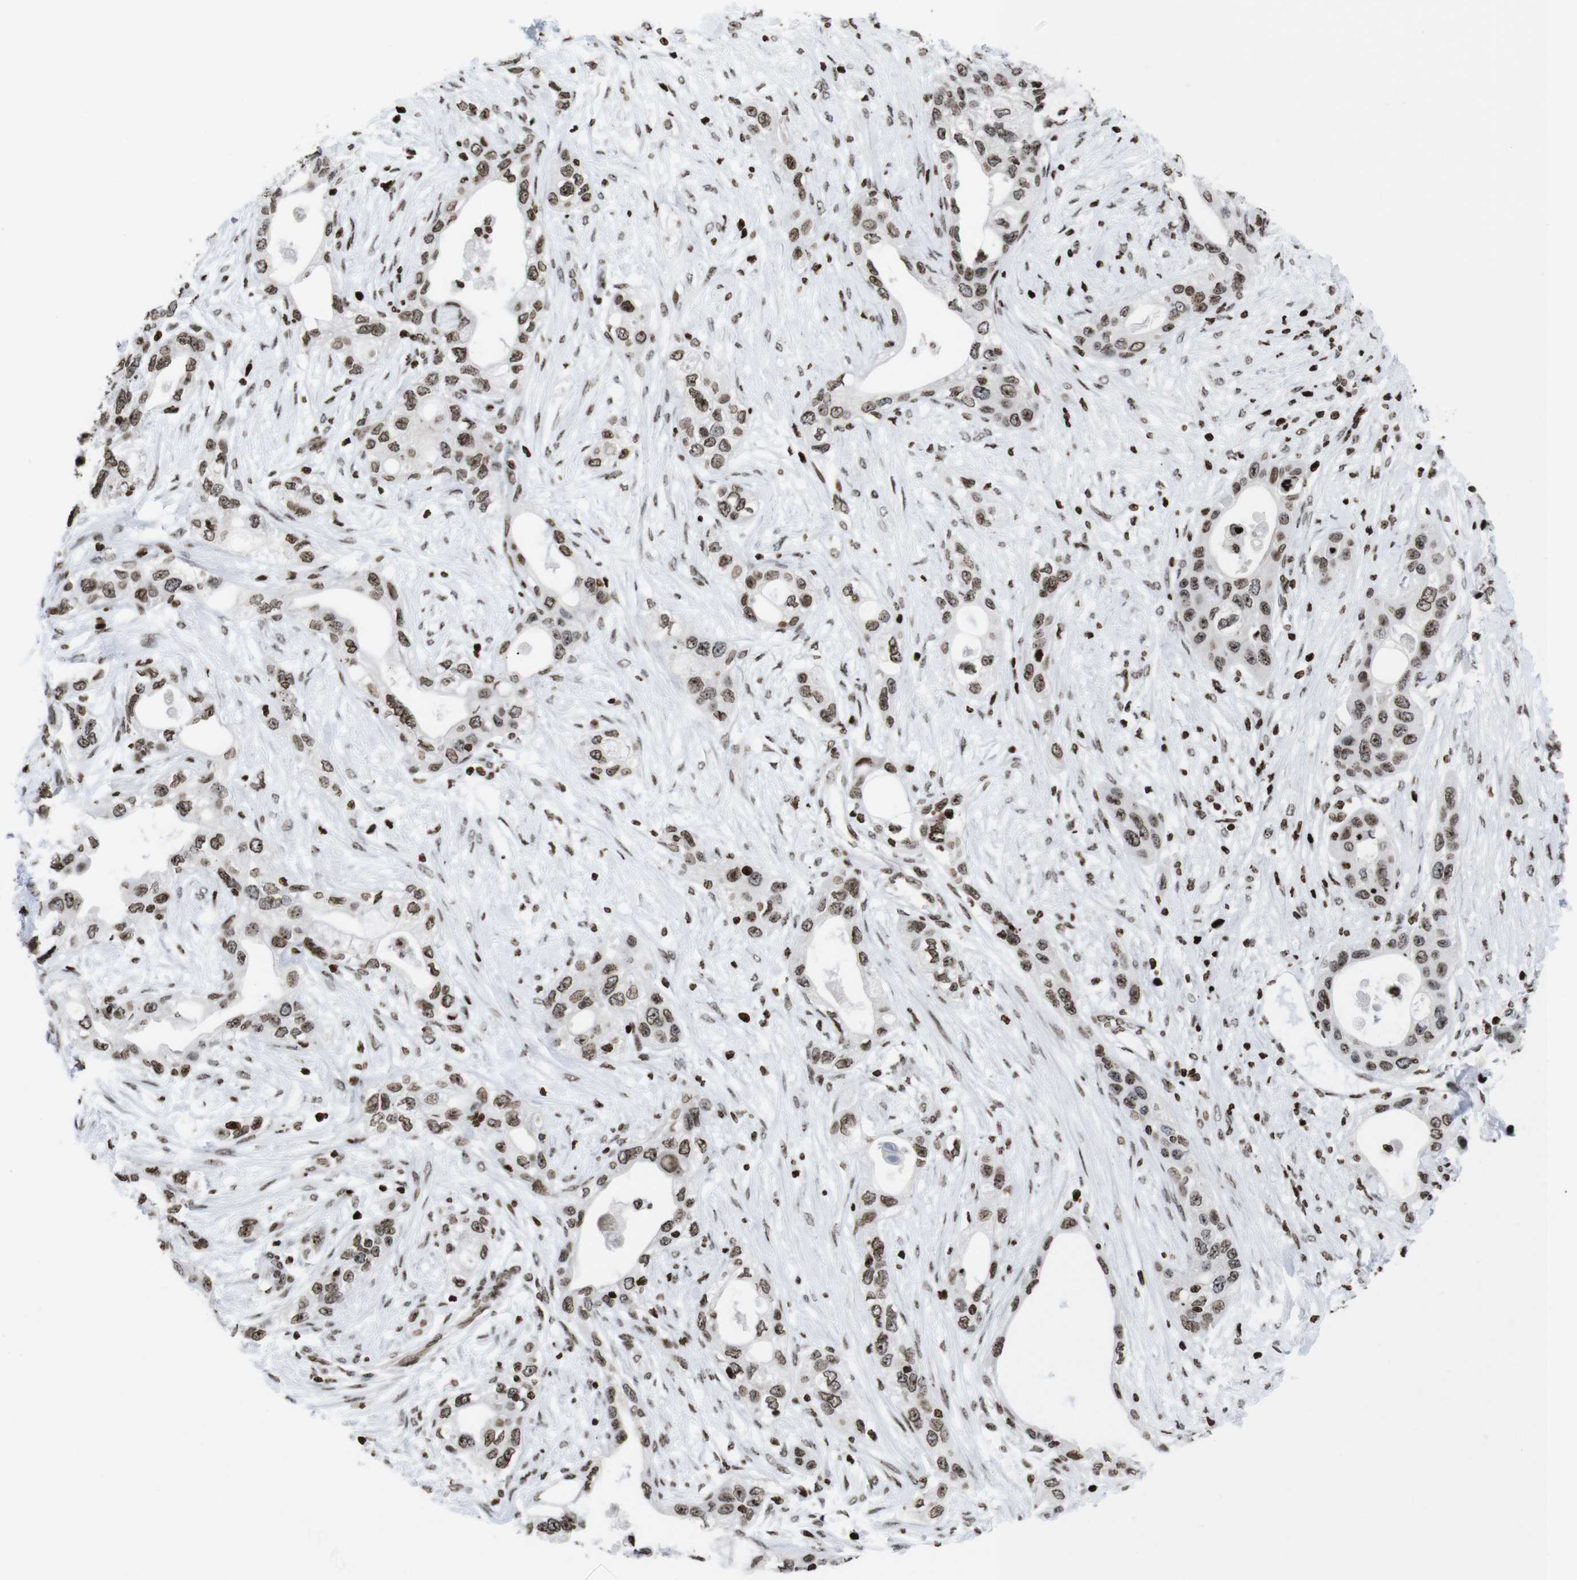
{"staining": {"intensity": "strong", "quantity": ">75%", "location": "cytoplasmic/membranous,nuclear"}, "tissue": "pancreatic cancer", "cell_type": "Tumor cells", "image_type": "cancer", "snomed": [{"axis": "morphology", "description": "Adenocarcinoma, NOS"}, {"axis": "topography", "description": "Pancreas"}], "caption": "Protein expression analysis of human pancreatic cancer reveals strong cytoplasmic/membranous and nuclear expression in approximately >75% of tumor cells.", "gene": "H1-4", "patient": {"sex": "female", "age": 70}}